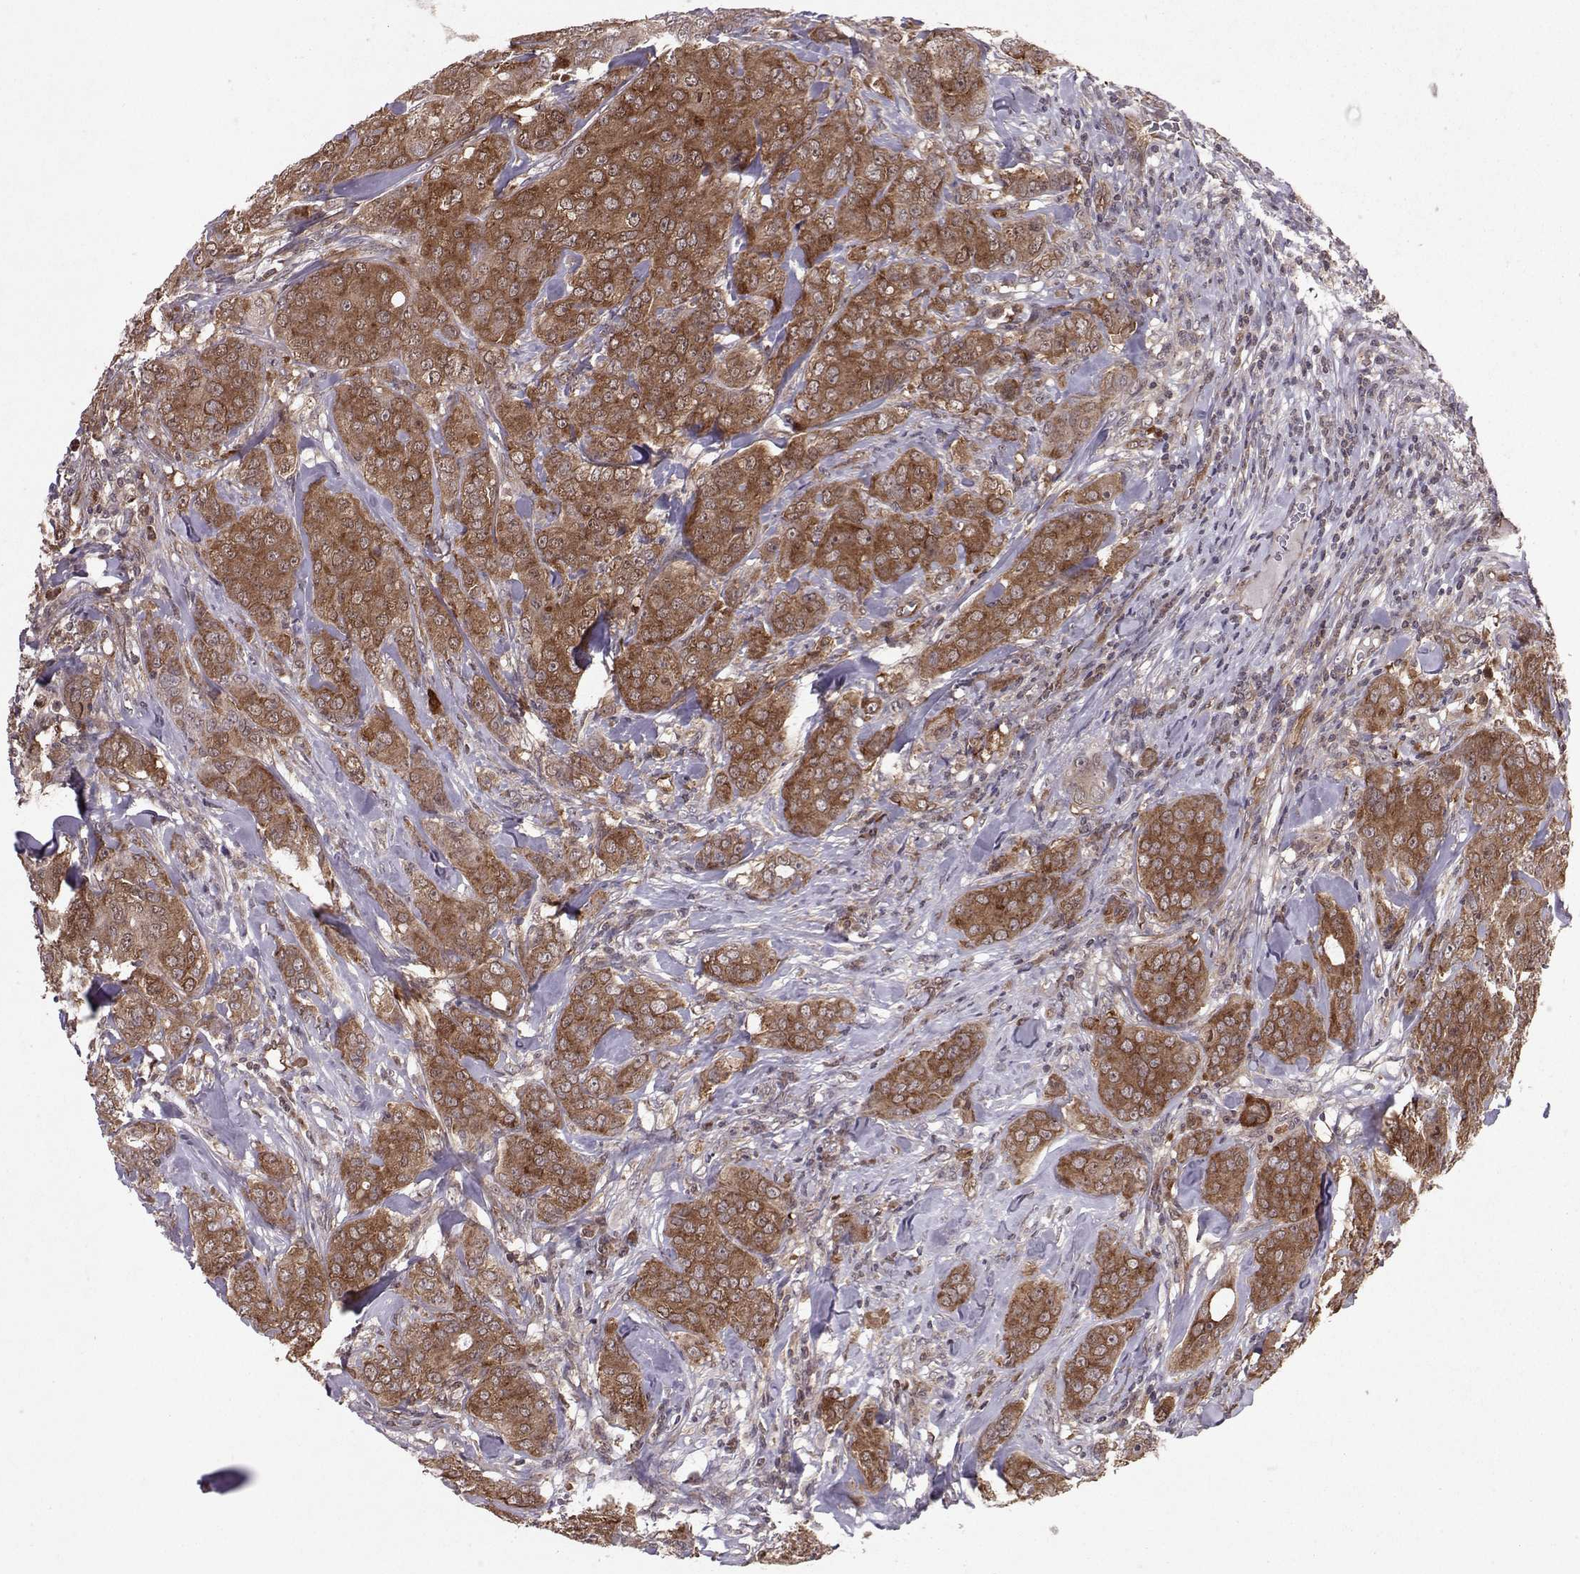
{"staining": {"intensity": "moderate", "quantity": ">75%", "location": "cytoplasmic/membranous"}, "tissue": "breast cancer", "cell_type": "Tumor cells", "image_type": "cancer", "snomed": [{"axis": "morphology", "description": "Duct carcinoma"}, {"axis": "topography", "description": "Breast"}], "caption": "Tumor cells show moderate cytoplasmic/membranous expression in approximately >75% of cells in invasive ductal carcinoma (breast).", "gene": "PPP2R2A", "patient": {"sex": "female", "age": 43}}